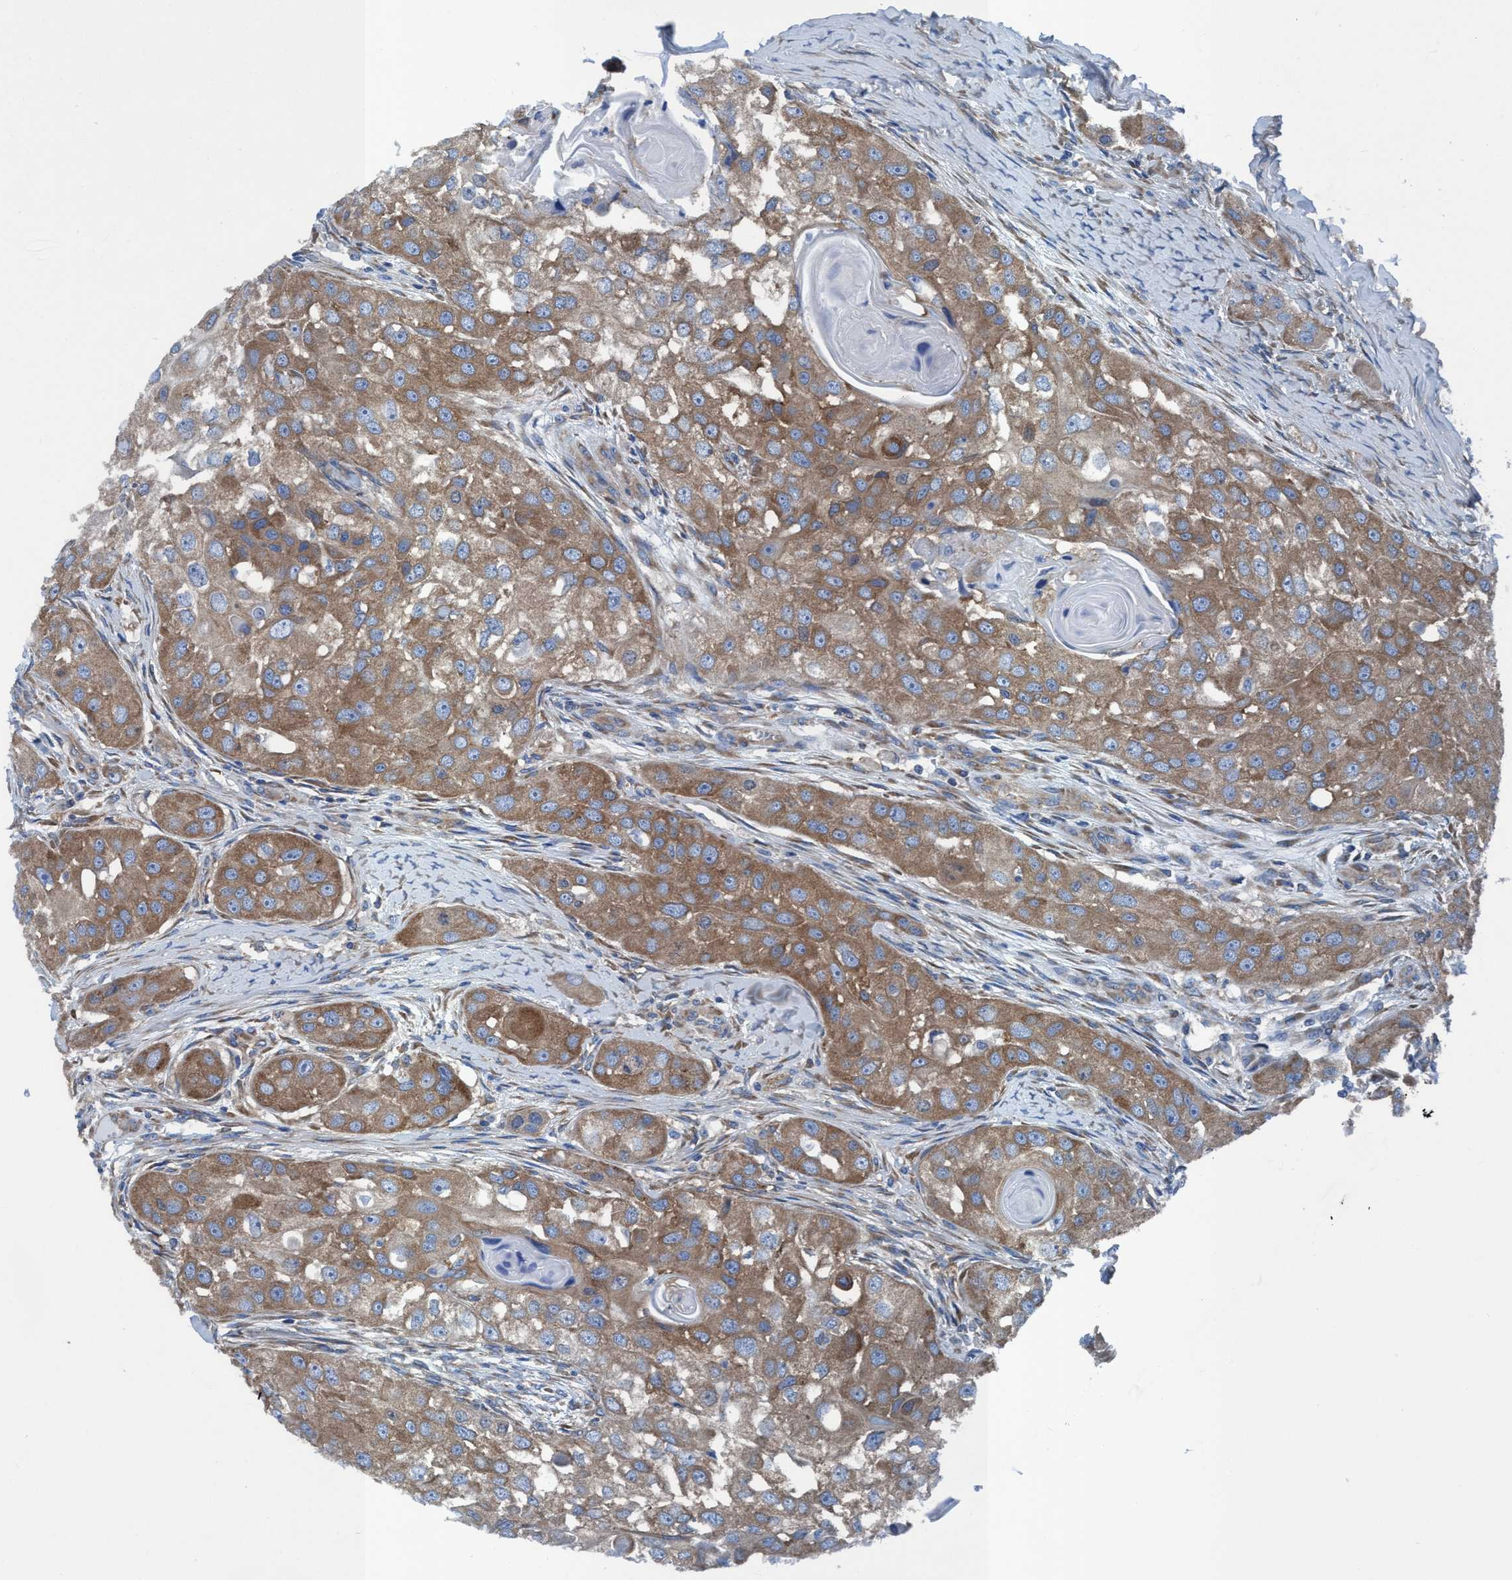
{"staining": {"intensity": "moderate", "quantity": ">75%", "location": "cytoplasmic/membranous"}, "tissue": "head and neck cancer", "cell_type": "Tumor cells", "image_type": "cancer", "snomed": [{"axis": "morphology", "description": "Normal tissue, NOS"}, {"axis": "morphology", "description": "Squamous cell carcinoma, NOS"}, {"axis": "topography", "description": "Skeletal muscle"}, {"axis": "topography", "description": "Head-Neck"}], "caption": "Head and neck cancer stained for a protein demonstrates moderate cytoplasmic/membranous positivity in tumor cells.", "gene": "NMT1", "patient": {"sex": "male", "age": 51}}